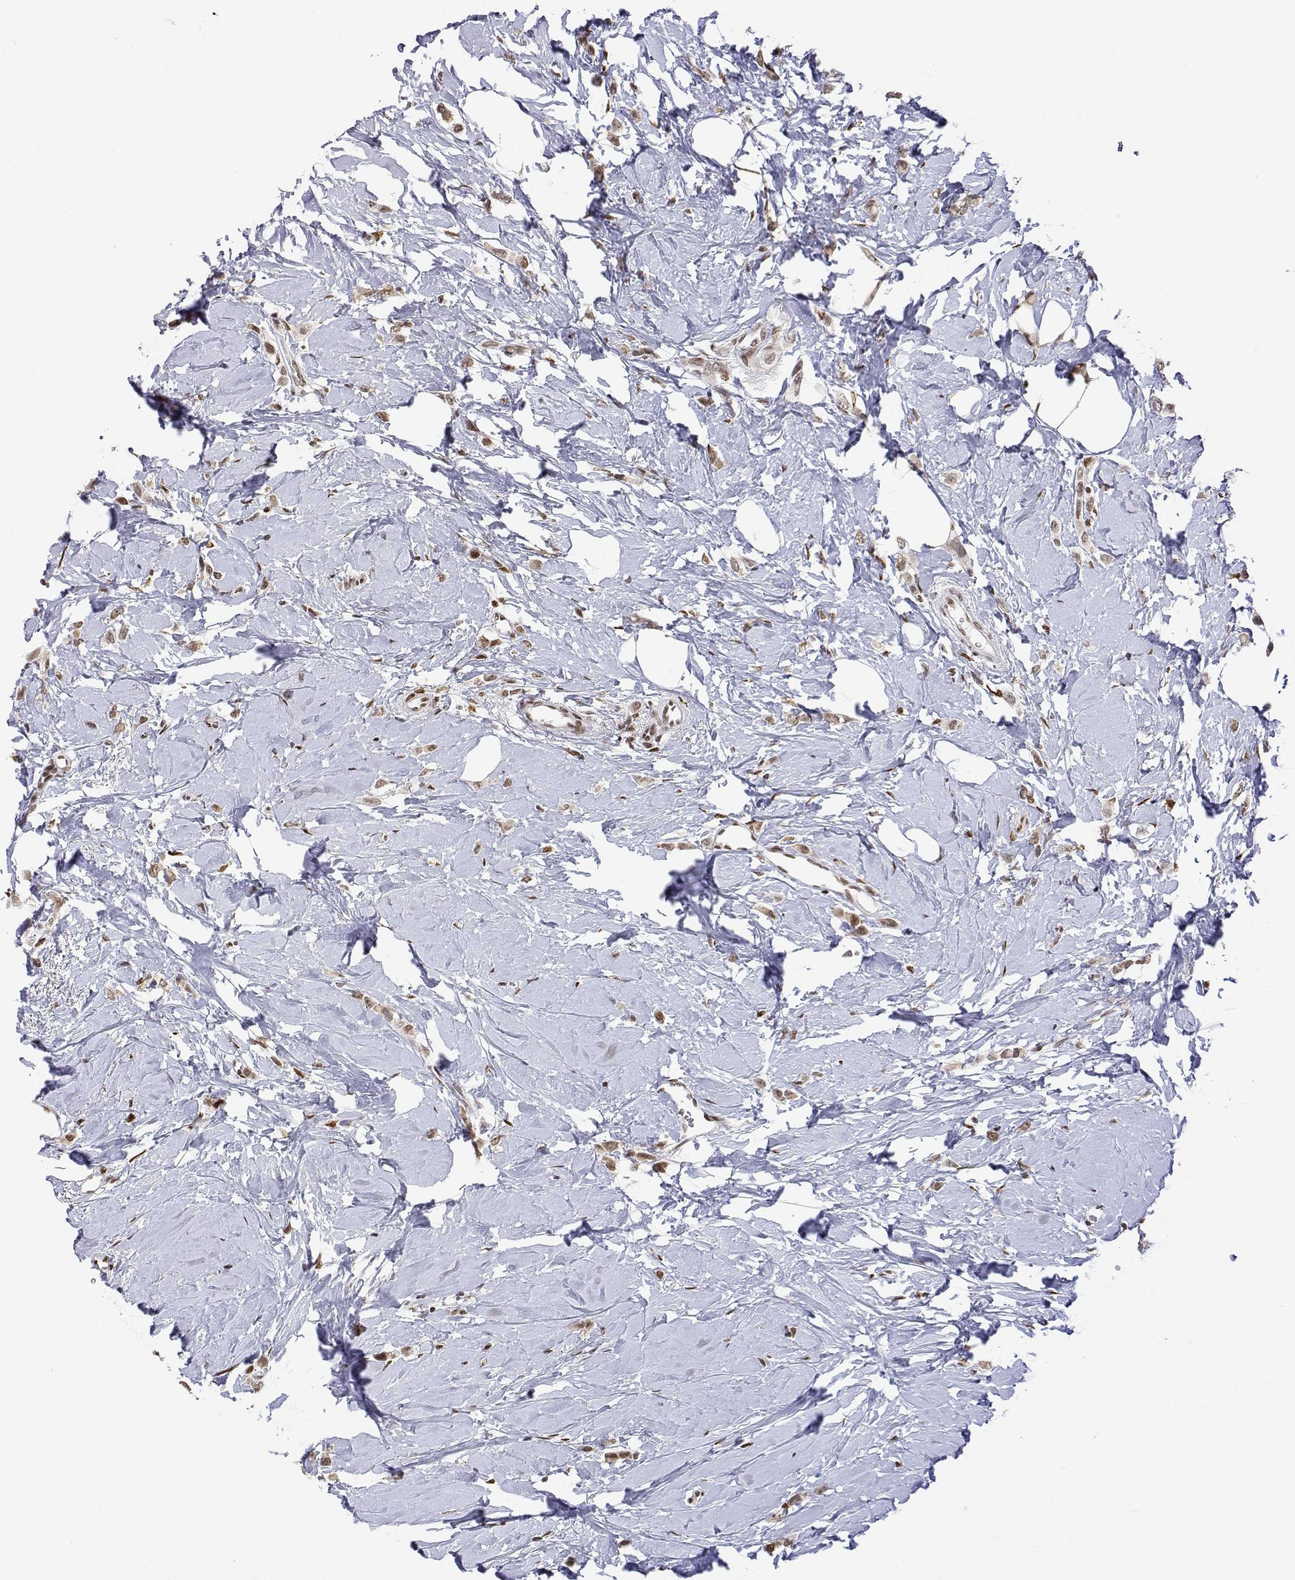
{"staining": {"intensity": "moderate", "quantity": ">75%", "location": "nuclear"}, "tissue": "breast cancer", "cell_type": "Tumor cells", "image_type": "cancer", "snomed": [{"axis": "morphology", "description": "Lobular carcinoma"}, {"axis": "topography", "description": "Breast"}], "caption": "Immunohistochemistry micrograph of neoplastic tissue: breast lobular carcinoma stained using immunohistochemistry (IHC) reveals medium levels of moderate protein expression localized specifically in the nuclear of tumor cells, appearing as a nuclear brown color.", "gene": "XPC", "patient": {"sex": "female", "age": 66}}